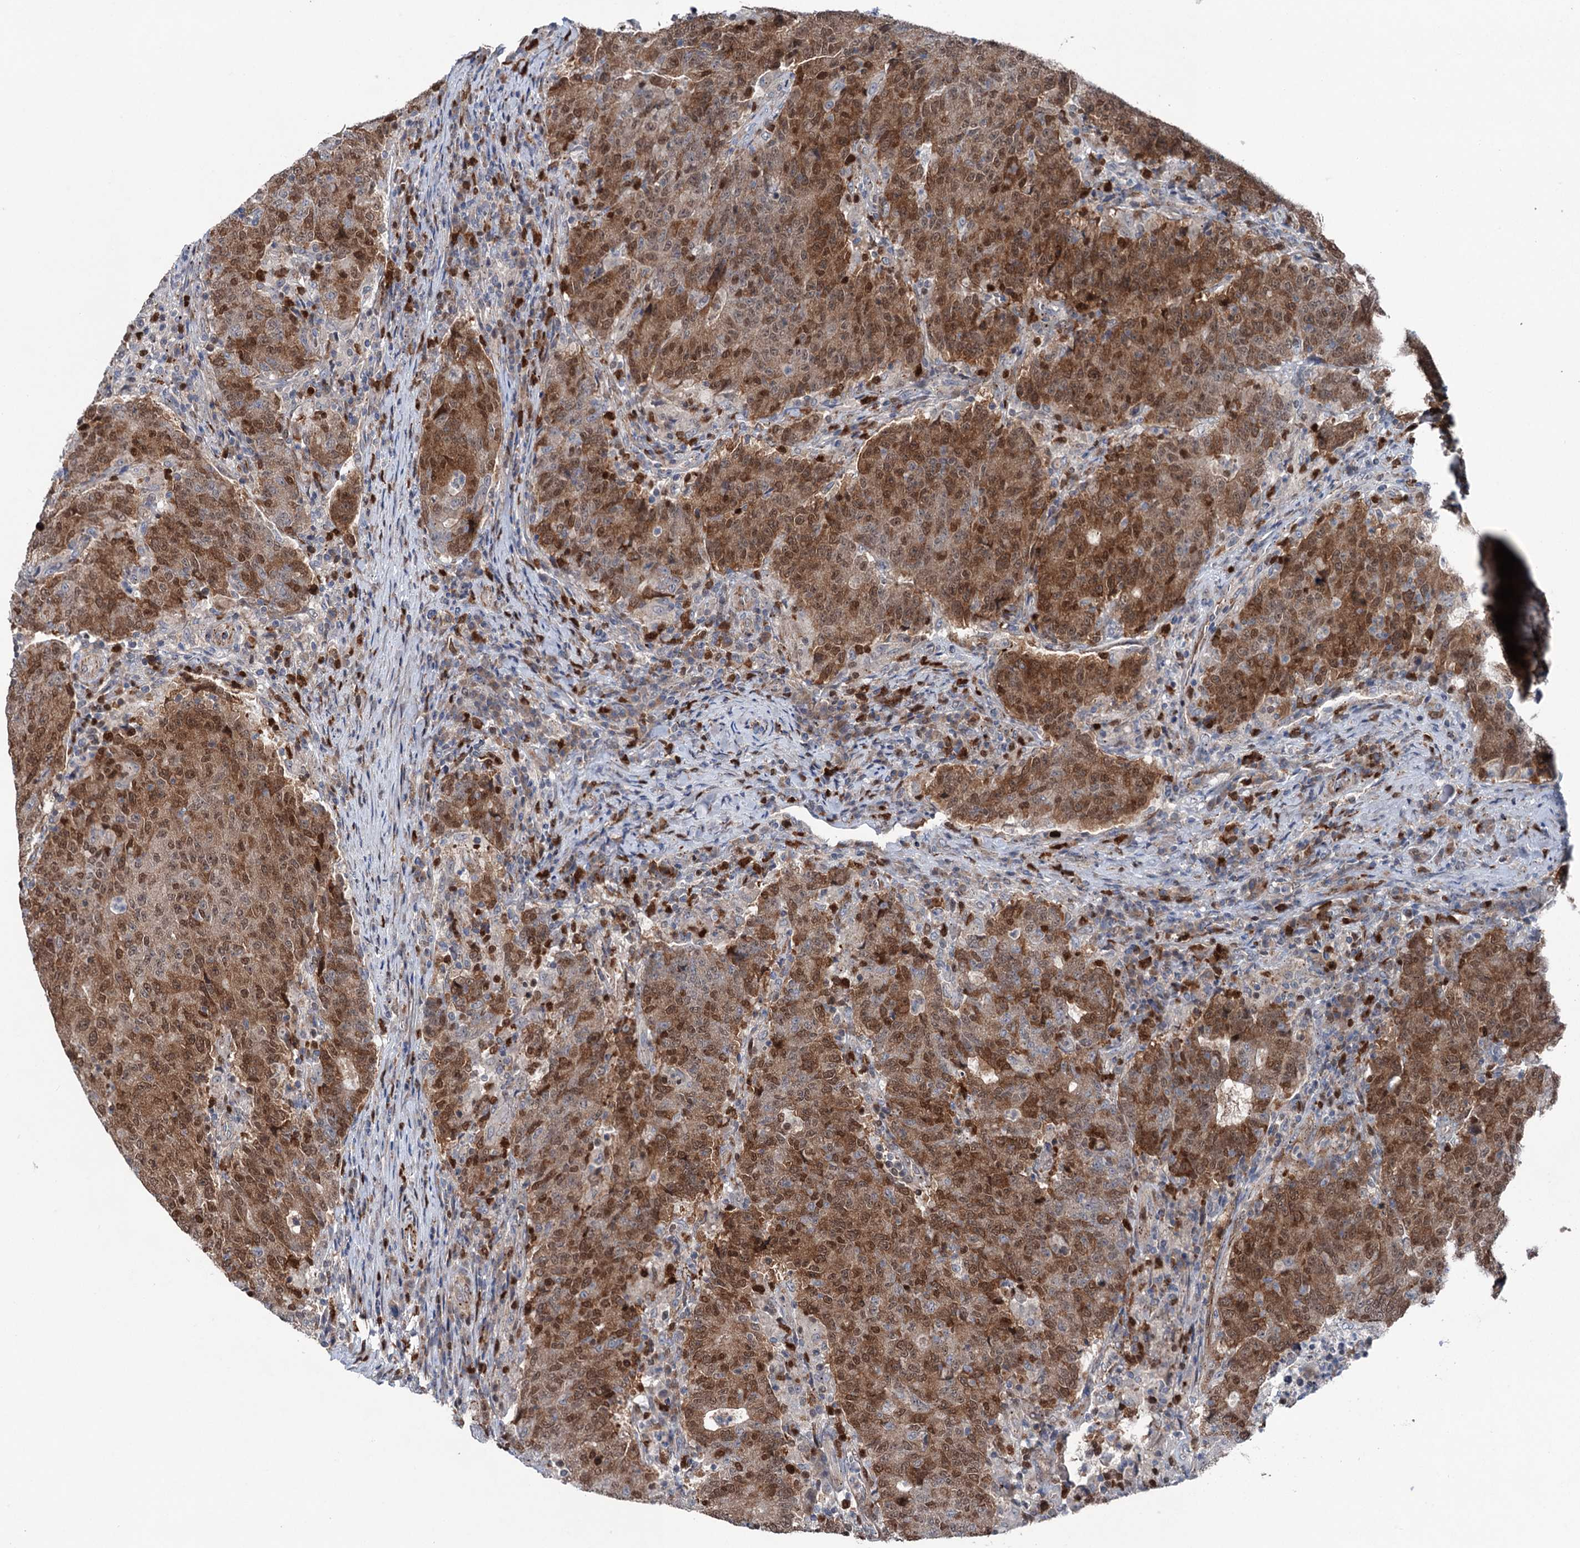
{"staining": {"intensity": "strong", "quantity": ">75%", "location": "cytoplasmic/membranous,nuclear"}, "tissue": "colorectal cancer", "cell_type": "Tumor cells", "image_type": "cancer", "snomed": [{"axis": "morphology", "description": "Adenocarcinoma, NOS"}, {"axis": "topography", "description": "Colon"}], "caption": "Protein expression analysis of colorectal adenocarcinoma shows strong cytoplasmic/membranous and nuclear positivity in approximately >75% of tumor cells.", "gene": "NCAPD2", "patient": {"sex": "female", "age": 75}}